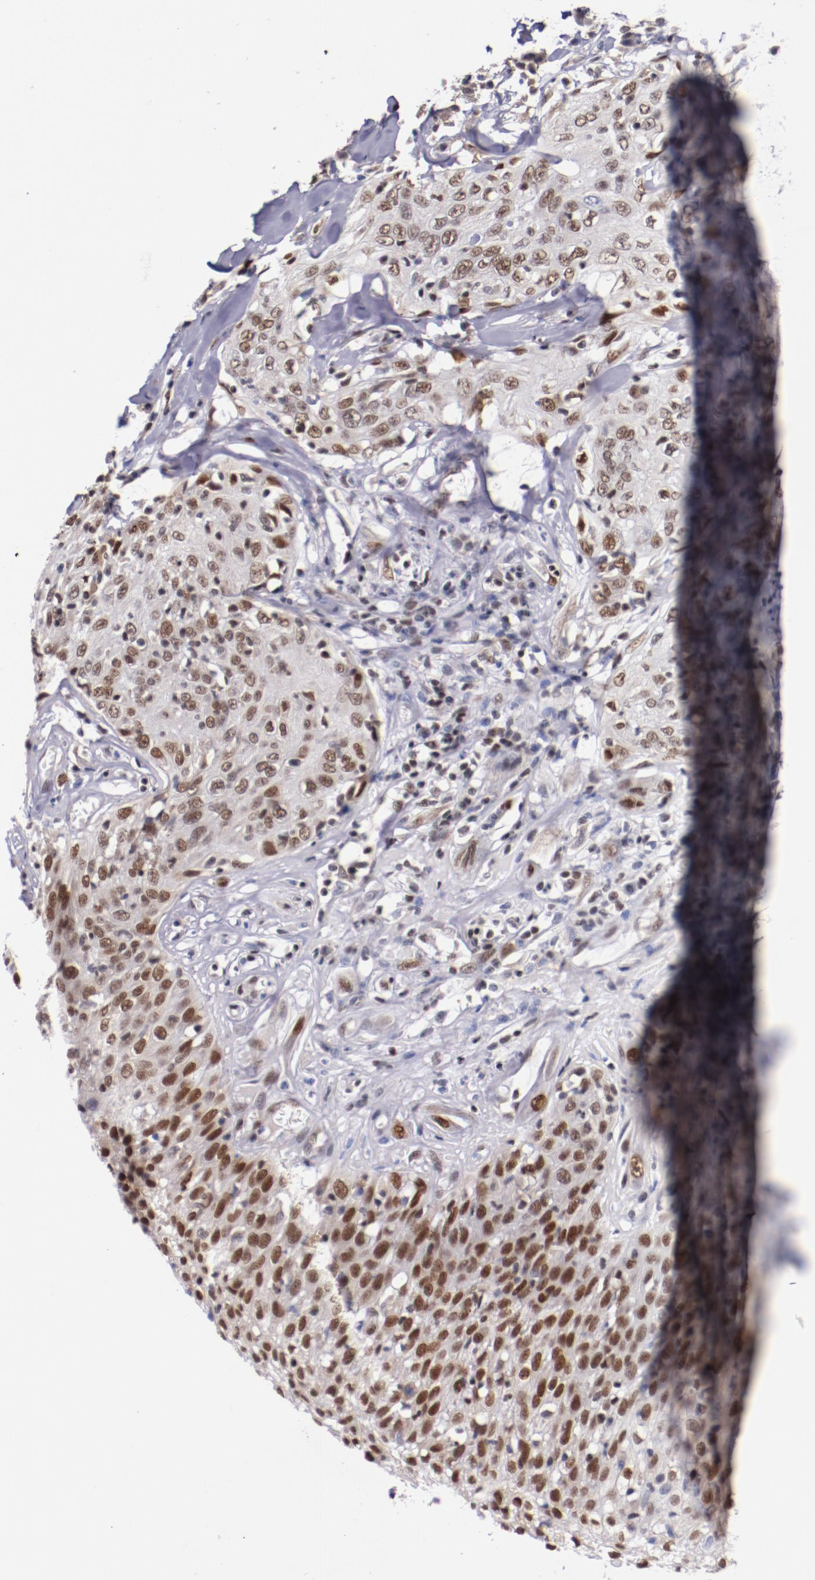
{"staining": {"intensity": "moderate", "quantity": ">75%", "location": "nuclear"}, "tissue": "skin cancer", "cell_type": "Tumor cells", "image_type": "cancer", "snomed": [{"axis": "morphology", "description": "Squamous cell carcinoma, NOS"}, {"axis": "topography", "description": "Skin"}], "caption": "Approximately >75% of tumor cells in human squamous cell carcinoma (skin) exhibit moderate nuclear protein expression as visualized by brown immunohistochemical staining.", "gene": "SRF", "patient": {"sex": "male", "age": 65}}